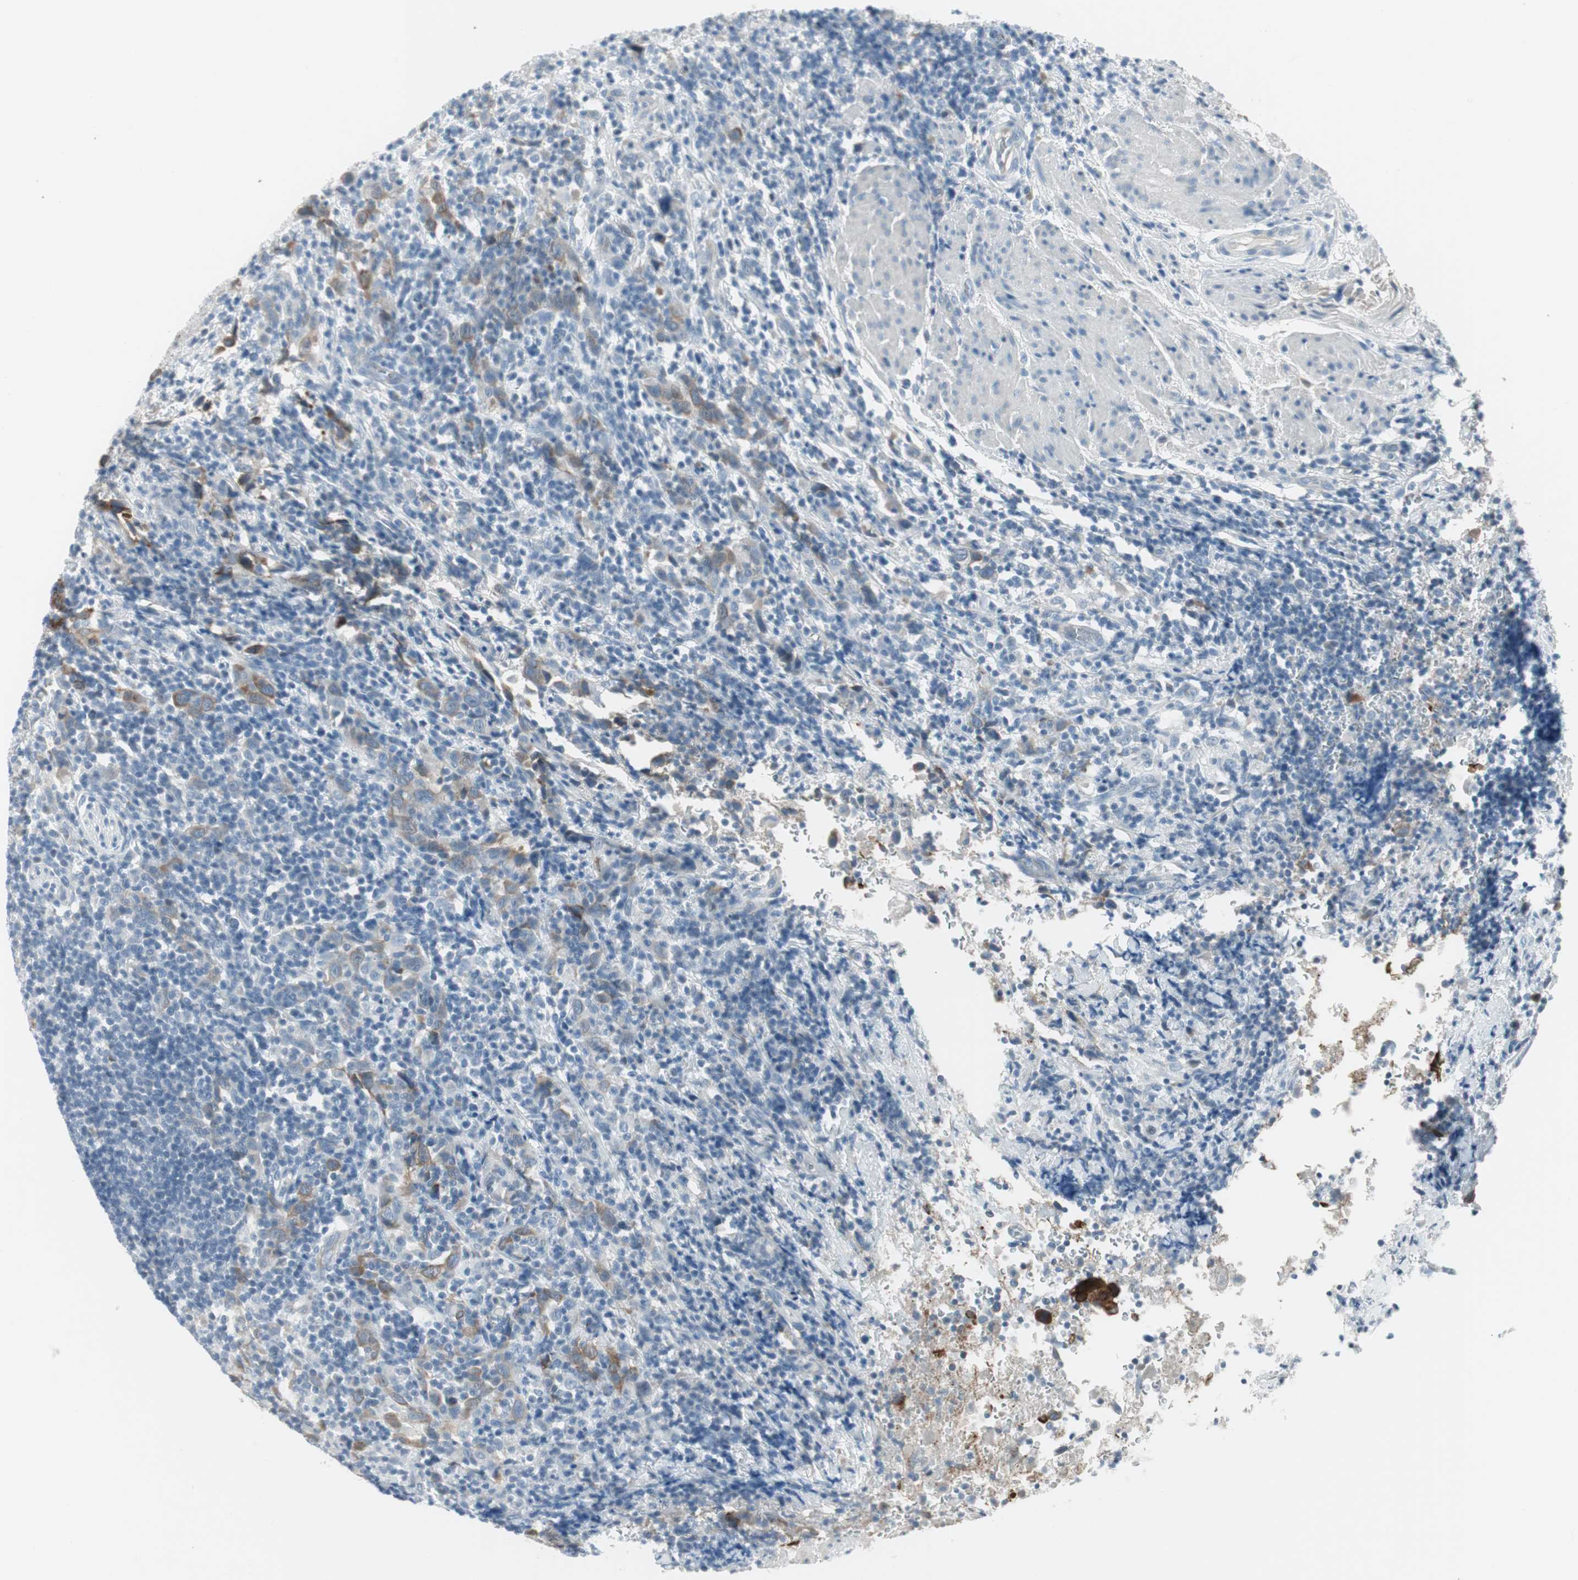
{"staining": {"intensity": "moderate", "quantity": ">75%", "location": "cytoplasmic/membranous"}, "tissue": "urothelial cancer", "cell_type": "Tumor cells", "image_type": "cancer", "snomed": [{"axis": "morphology", "description": "Urothelial carcinoma, High grade"}, {"axis": "topography", "description": "Urinary bladder"}], "caption": "Immunohistochemical staining of urothelial cancer reveals medium levels of moderate cytoplasmic/membranous expression in approximately >75% of tumor cells. The protein of interest is shown in brown color, while the nuclei are stained blue.", "gene": "AGR2", "patient": {"sex": "male", "age": 61}}